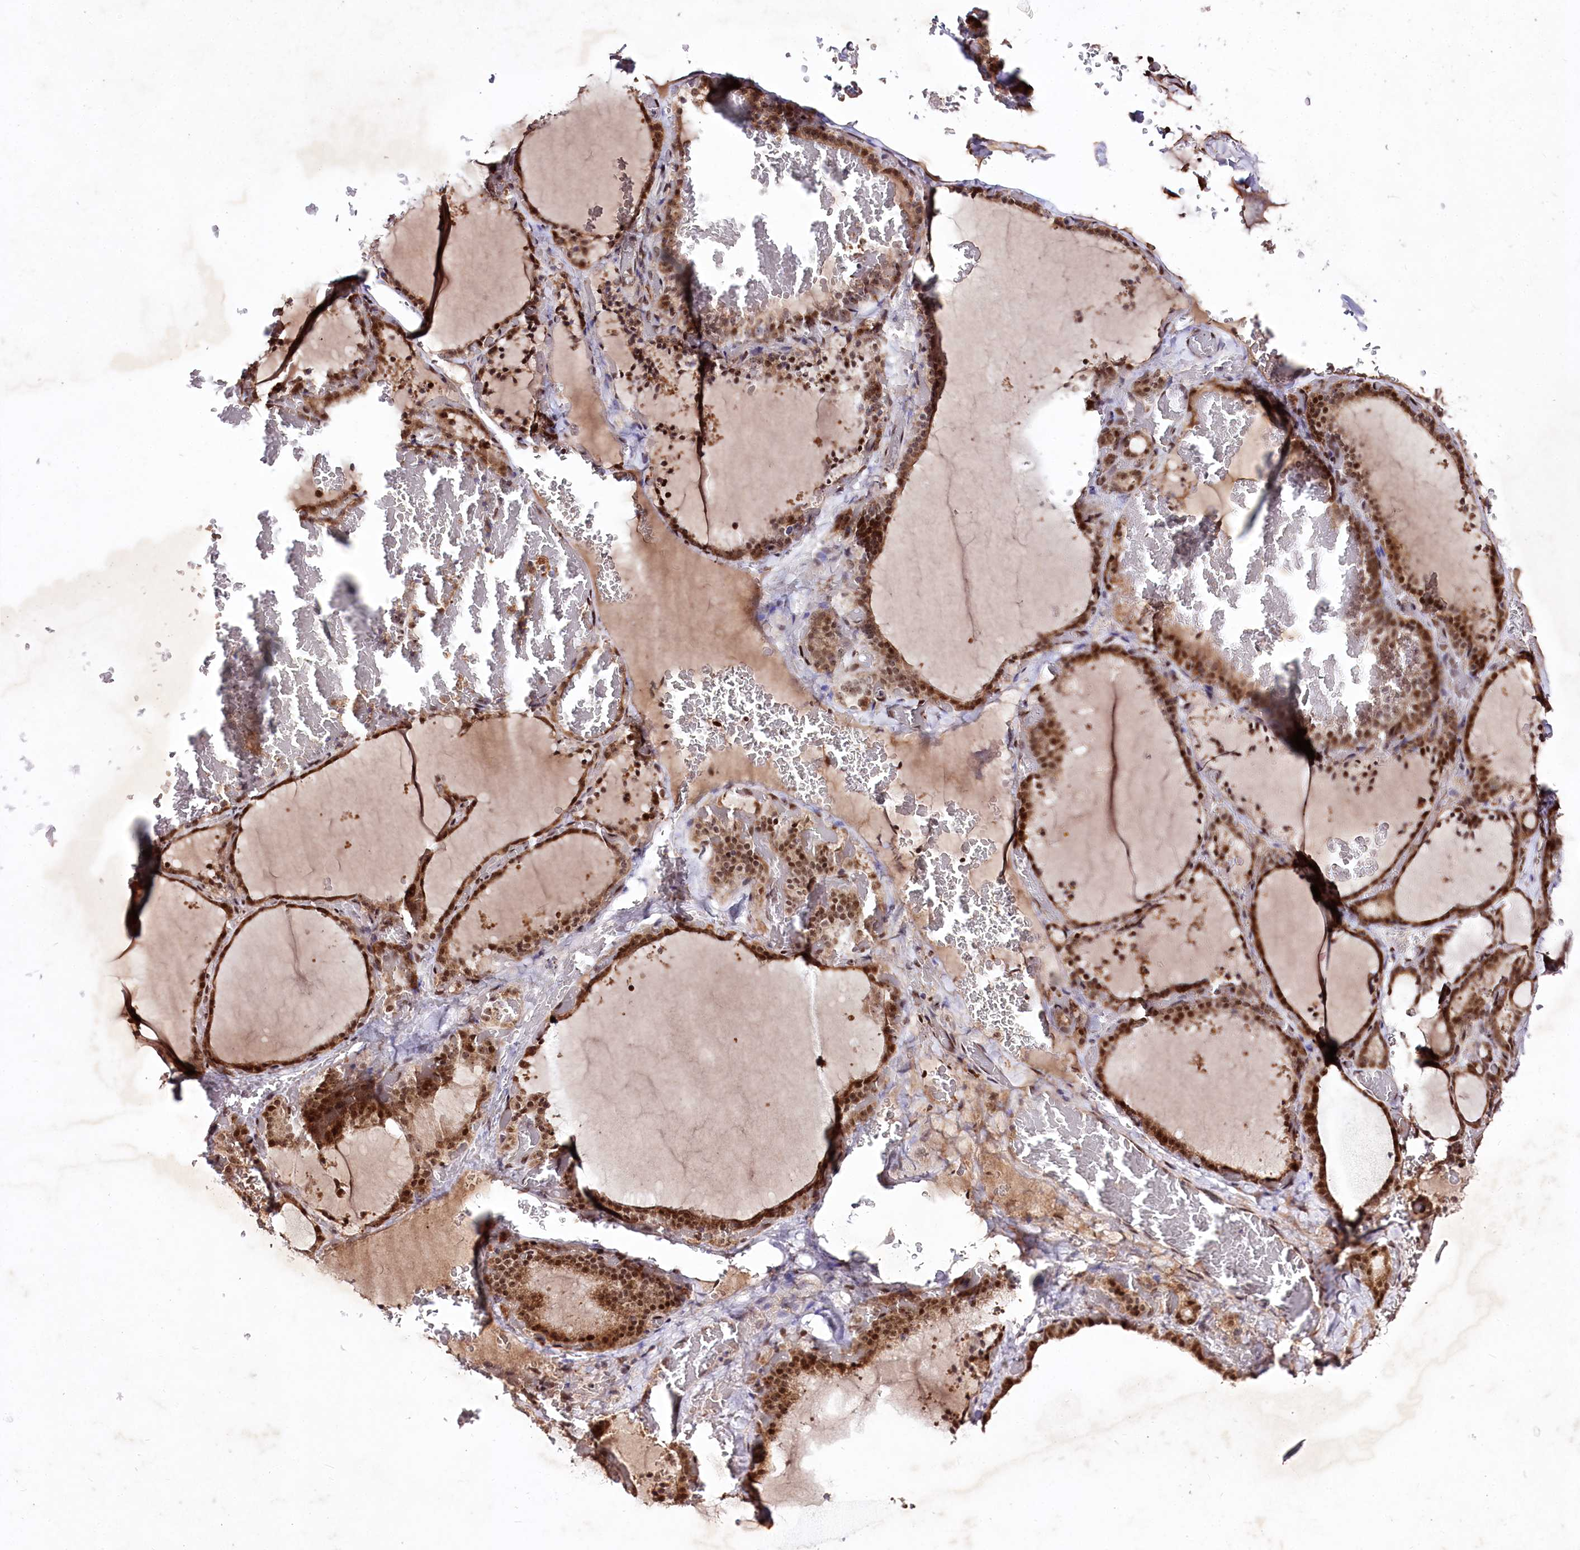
{"staining": {"intensity": "strong", "quantity": ">75%", "location": "cytoplasmic/membranous,nuclear"}, "tissue": "thyroid gland", "cell_type": "Glandular cells", "image_type": "normal", "snomed": [{"axis": "morphology", "description": "Normal tissue, NOS"}, {"axis": "topography", "description": "Thyroid gland"}], "caption": "Human thyroid gland stained with a brown dye shows strong cytoplasmic/membranous,nuclear positive staining in approximately >75% of glandular cells.", "gene": "DMP1", "patient": {"sex": "female", "age": 39}}